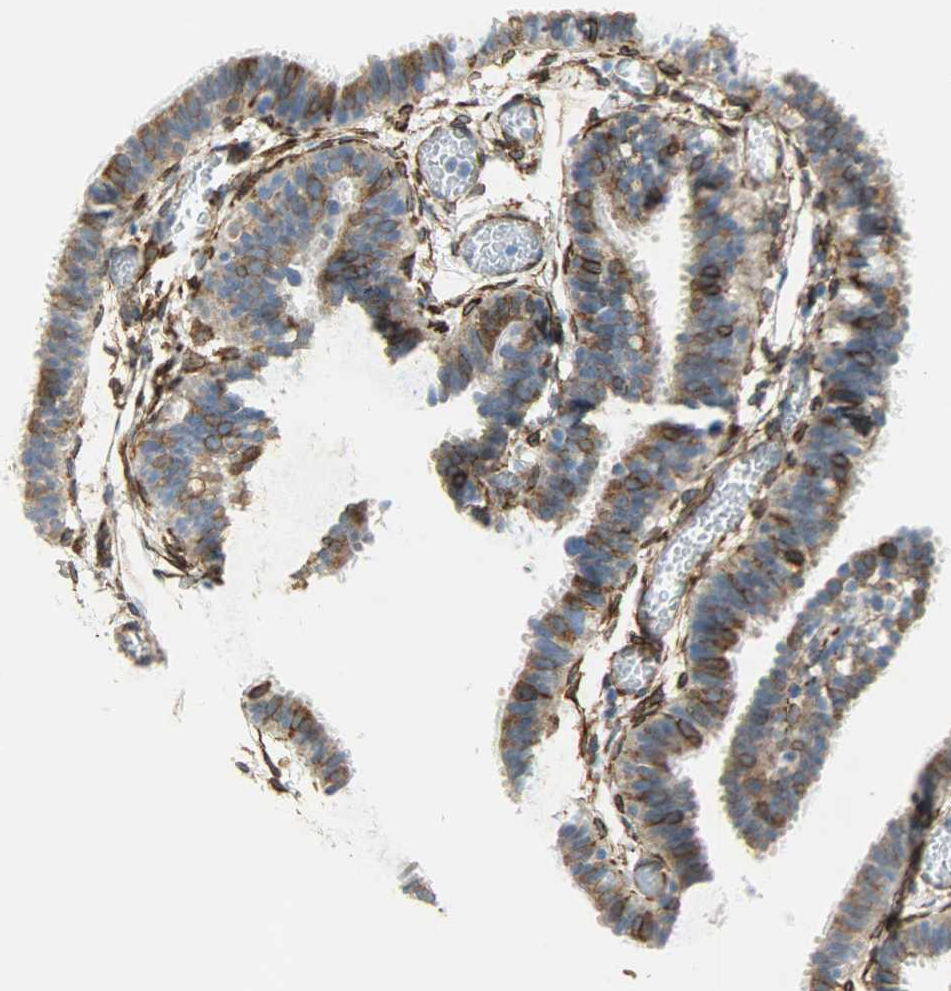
{"staining": {"intensity": "strong", "quantity": ">75%", "location": "cytoplasmic/membranous"}, "tissue": "fallopian tube", "cell_type": "Glandular cells", "image_type": "normal", "snomed": [{"axis": "morphology", "description": "Normal tissue, NOS"}, {"axis": "topography", "description": "Fallopian tube"}], "caption": "Immunohistochemistry image of unremarkable fallopian tube: human fallopian tube stained using immunohistochemistry exhibits high levels of strong protein expression localized specifically in the cytoplasmic/membranous of glandular cells, appearing as a cytoplasmic/membranous brown color.", "gene": "PKD2", "patient": {"sex": "female", "age": 29}}